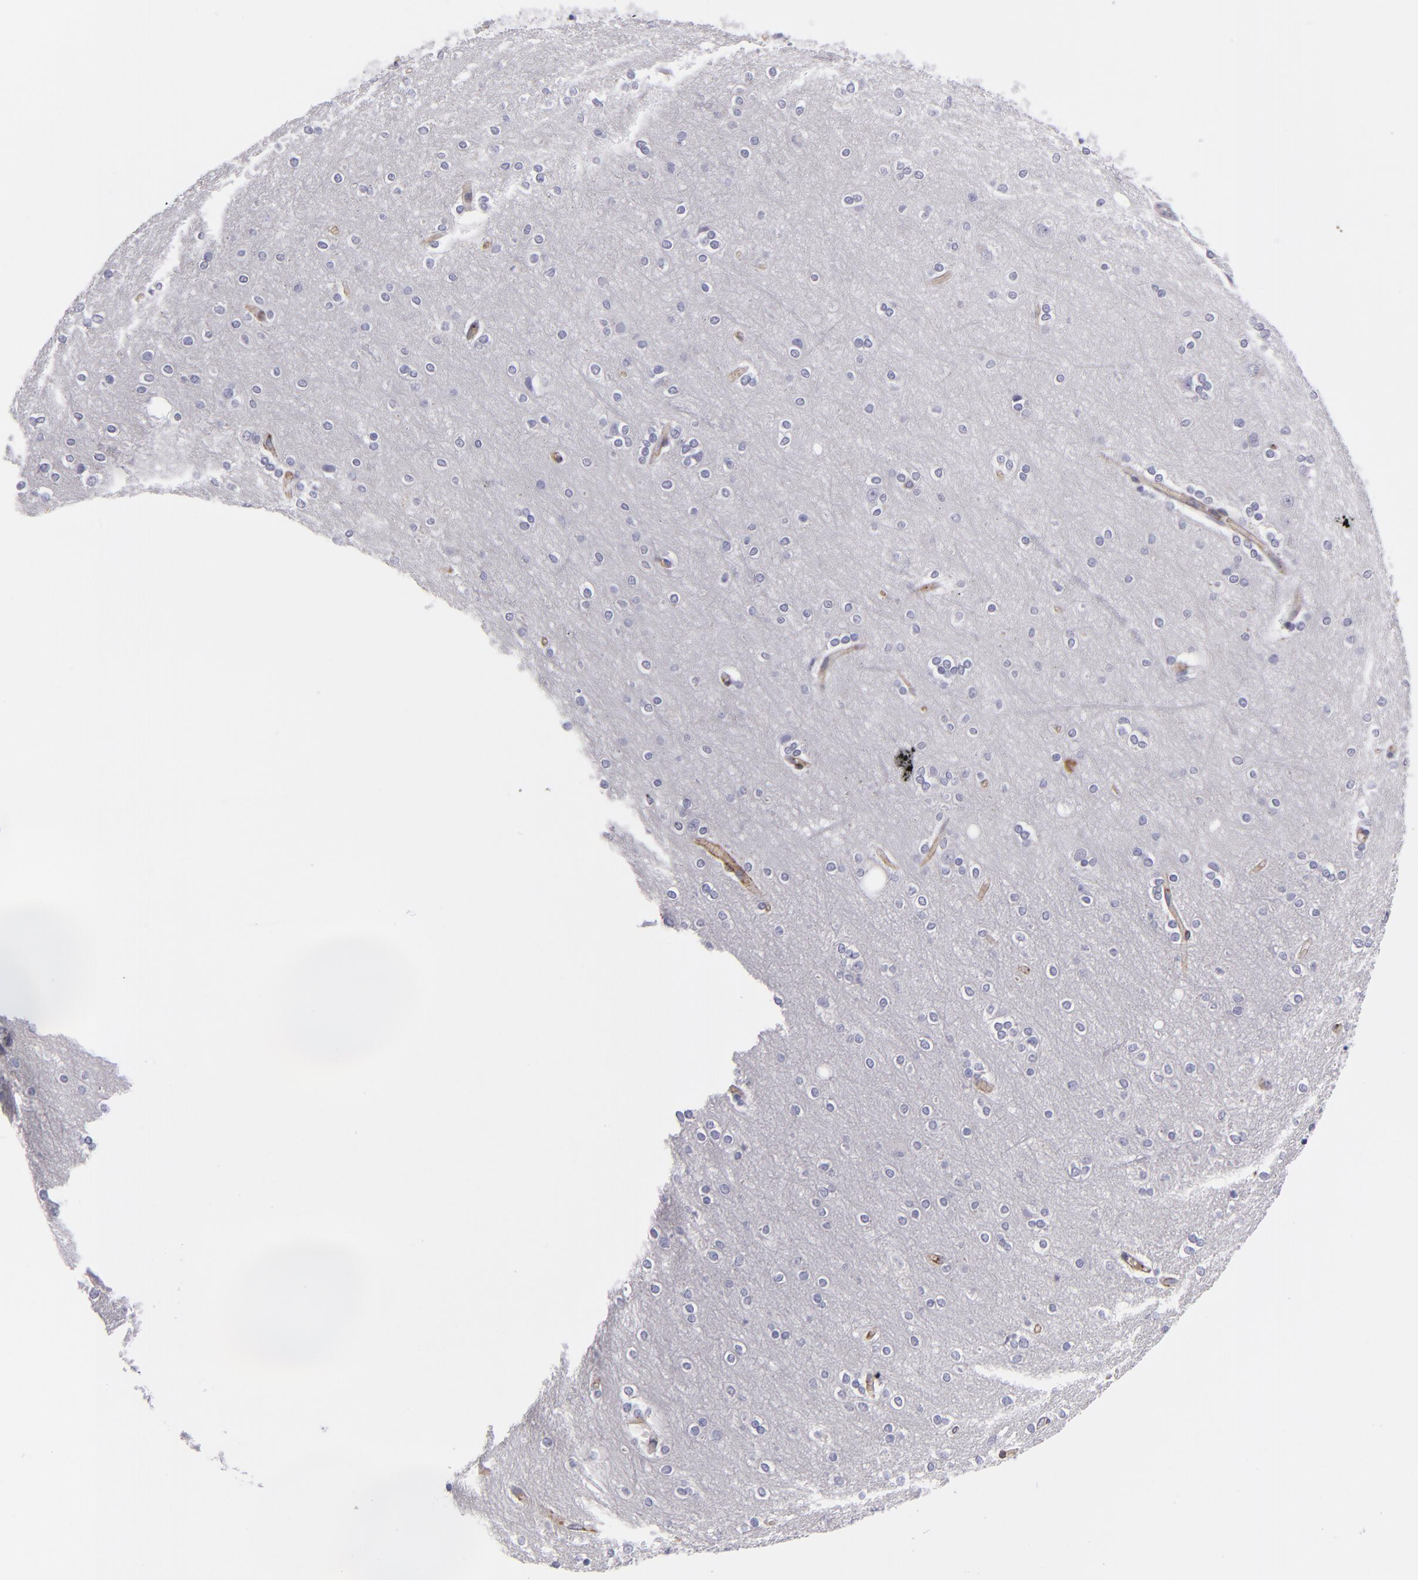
{"staining": {"intensity": "negative", "quantity": "none", "location": "none"}, "tissue": "cerebral cortex", "cell_type": "Endothelial cells", "image_type": "normal", "snomed": [{"axis": "morphology", "description": "Normal tissue, NOS"}, {"axis": "topography", "description": "Cerebral cortex"}], "caption": "The photomicrograph demonstrates no staining of endothelial cells in normal cerebral cortex. Brightfield microscopy of IHC stained with DAB (3,3'-diaminobenzidine) (brown) and hematoxylin (blue), captured at high magnification.", "gene": "ANPEP", "patient": {"sex": "female", "age": 54}}